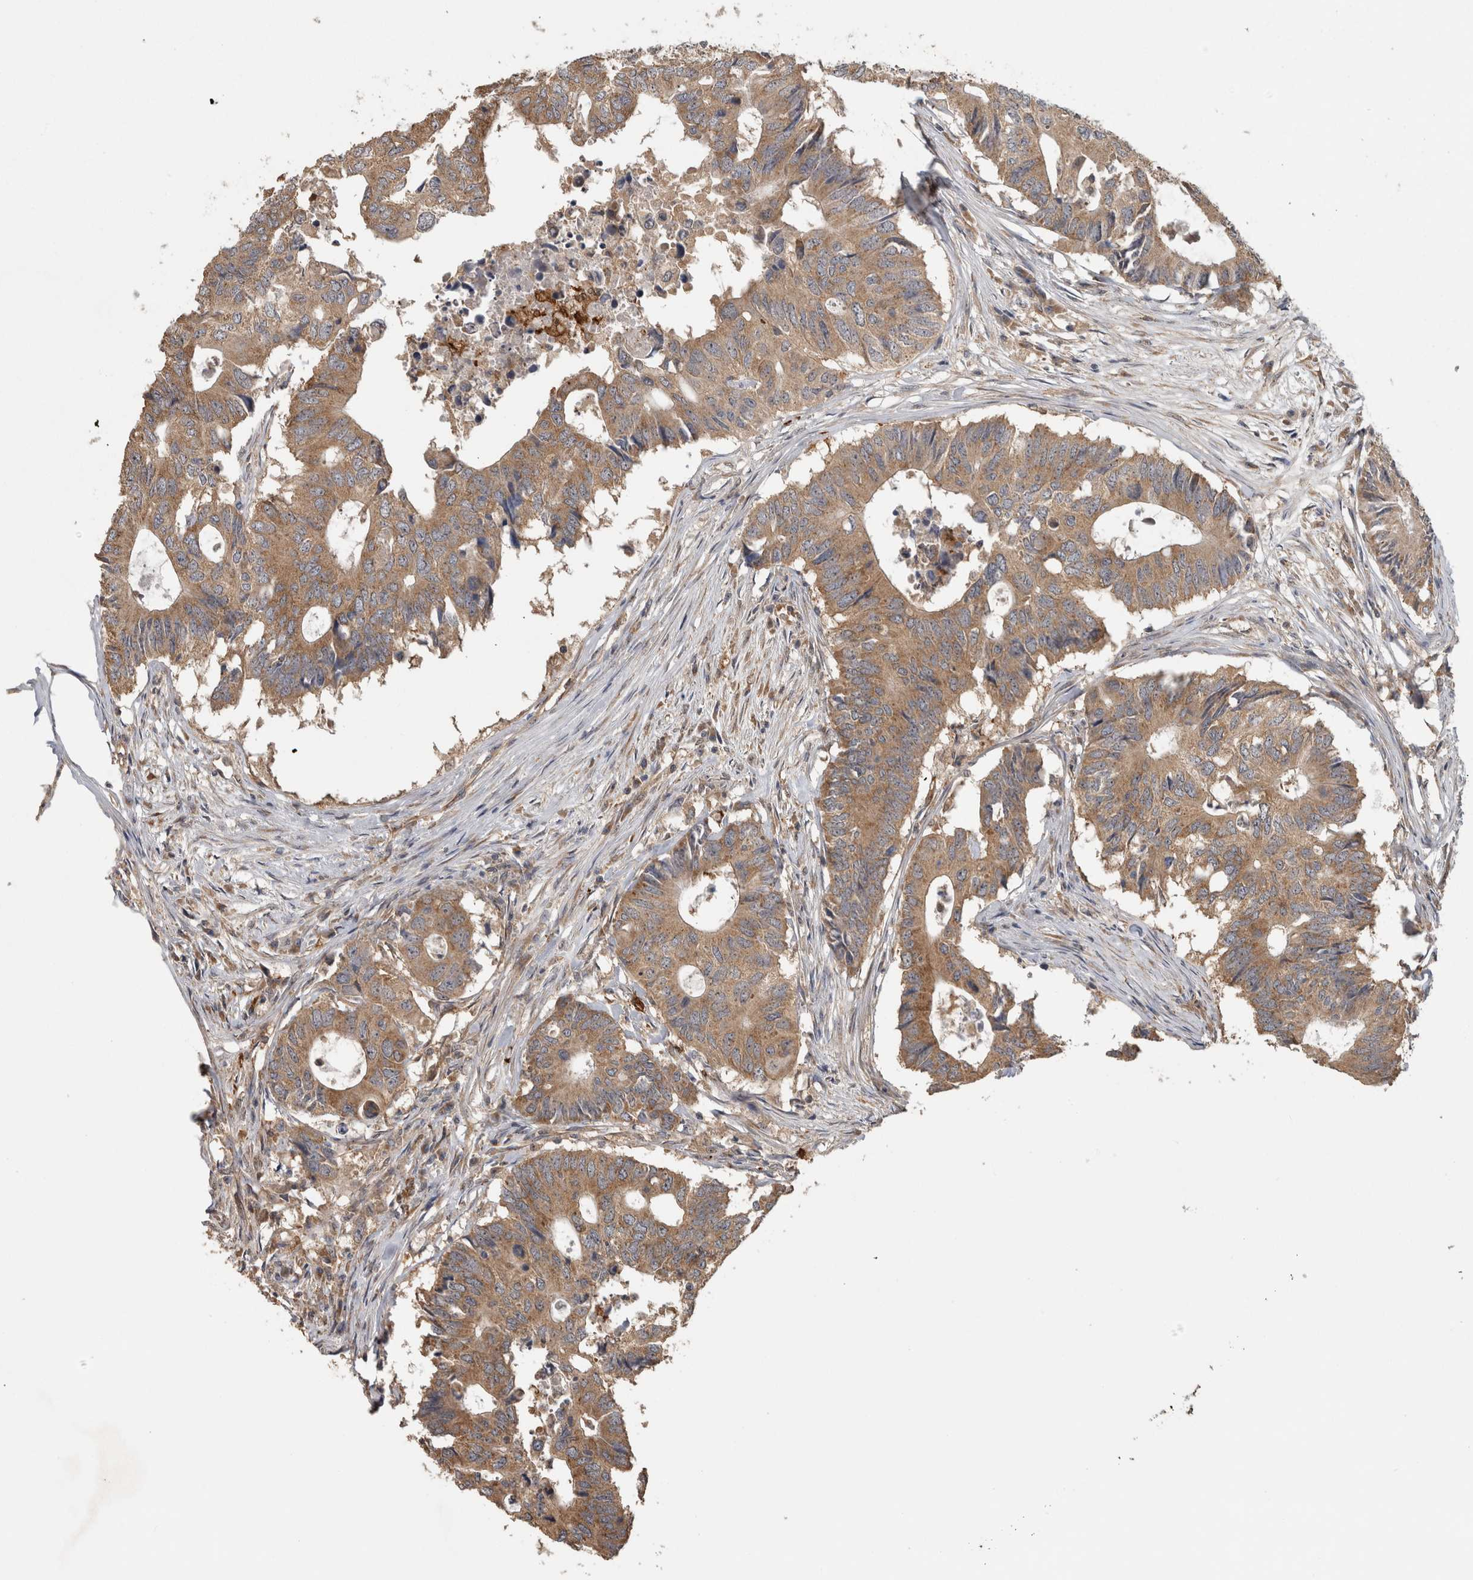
{"staining": {"intensity": "moderate", "quantity": ">75%", "location": "cytoplasmic/membranous"}, "tissue": "colorectal cancer", "cell_type": "Tumor cells", "image_type": "cancer", "snomed": [{"axis": "morphology", "description": "Adenocarcinoma, NOS"}, {"axis": "topography", "description": "Colon"}], "caption": "Protein expression analysis of human colorectal adenocarcinoma reveals moderate cytoplasmic/membranous expression in approximately >75% of tumor cells.", "gene": "ATXN2", "patient": {"sex": "male", "age": 71}}